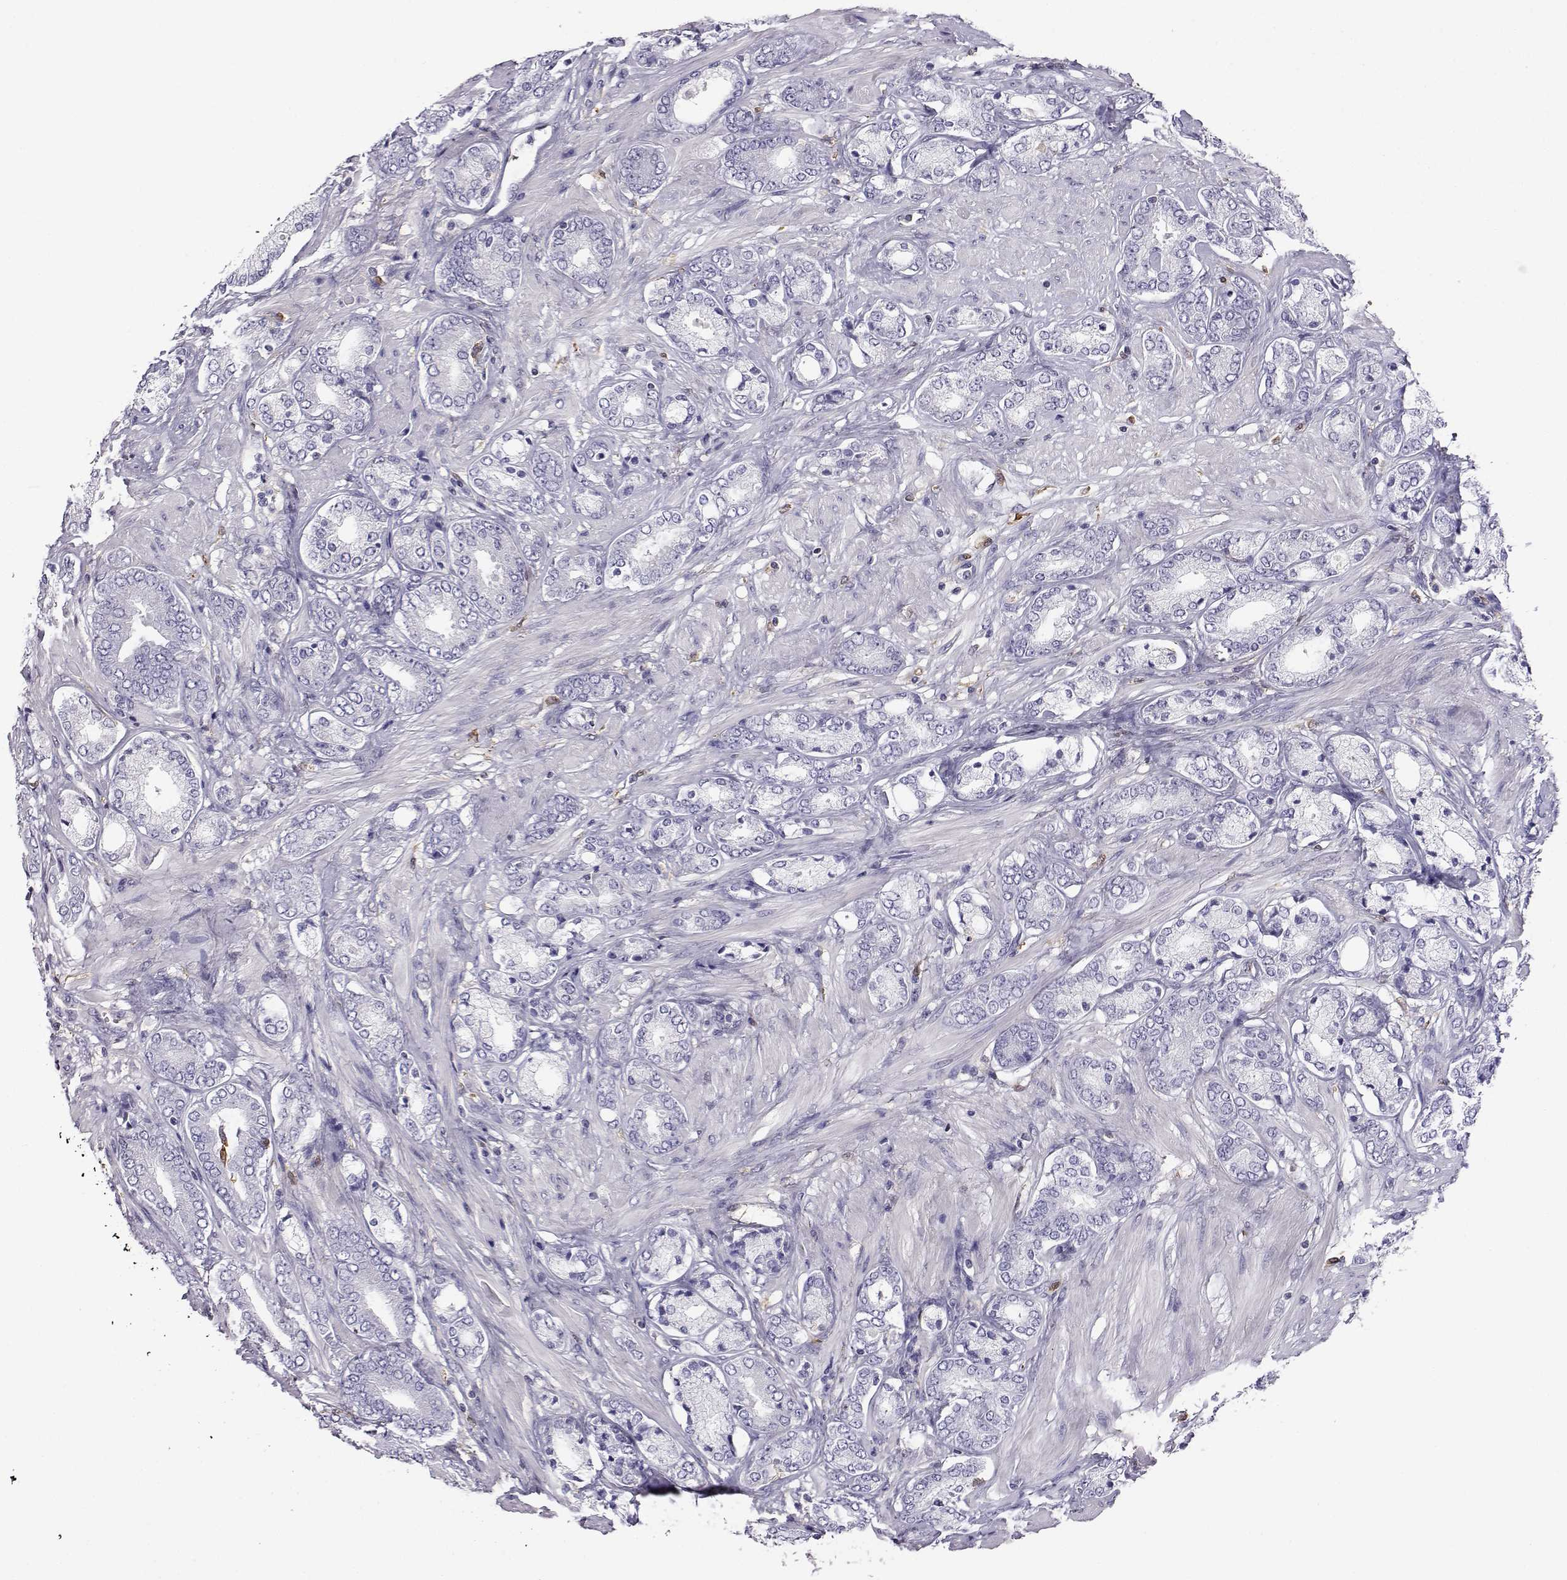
{"staining": {"intensity": "negative", "quantity": "none", "location": "none"}, "tissue": "prostate cancer", "cell_type": "Tumor cells", "image_type": "cancer", "snomed": [{"axis": "morphology", "description": "Adenocarcinoma, High grade"}, {"axis": "topography", "description": "Prostate"}], "caption": "Immunohistochemistry (IHC) photomicrograph of human prostate high-grade adenocarcinoma stained for a protein (brown), which displays no expression in tumor cells.", "gene": "AKR1B1", "patient": {"sex": "male", "age": 56}}